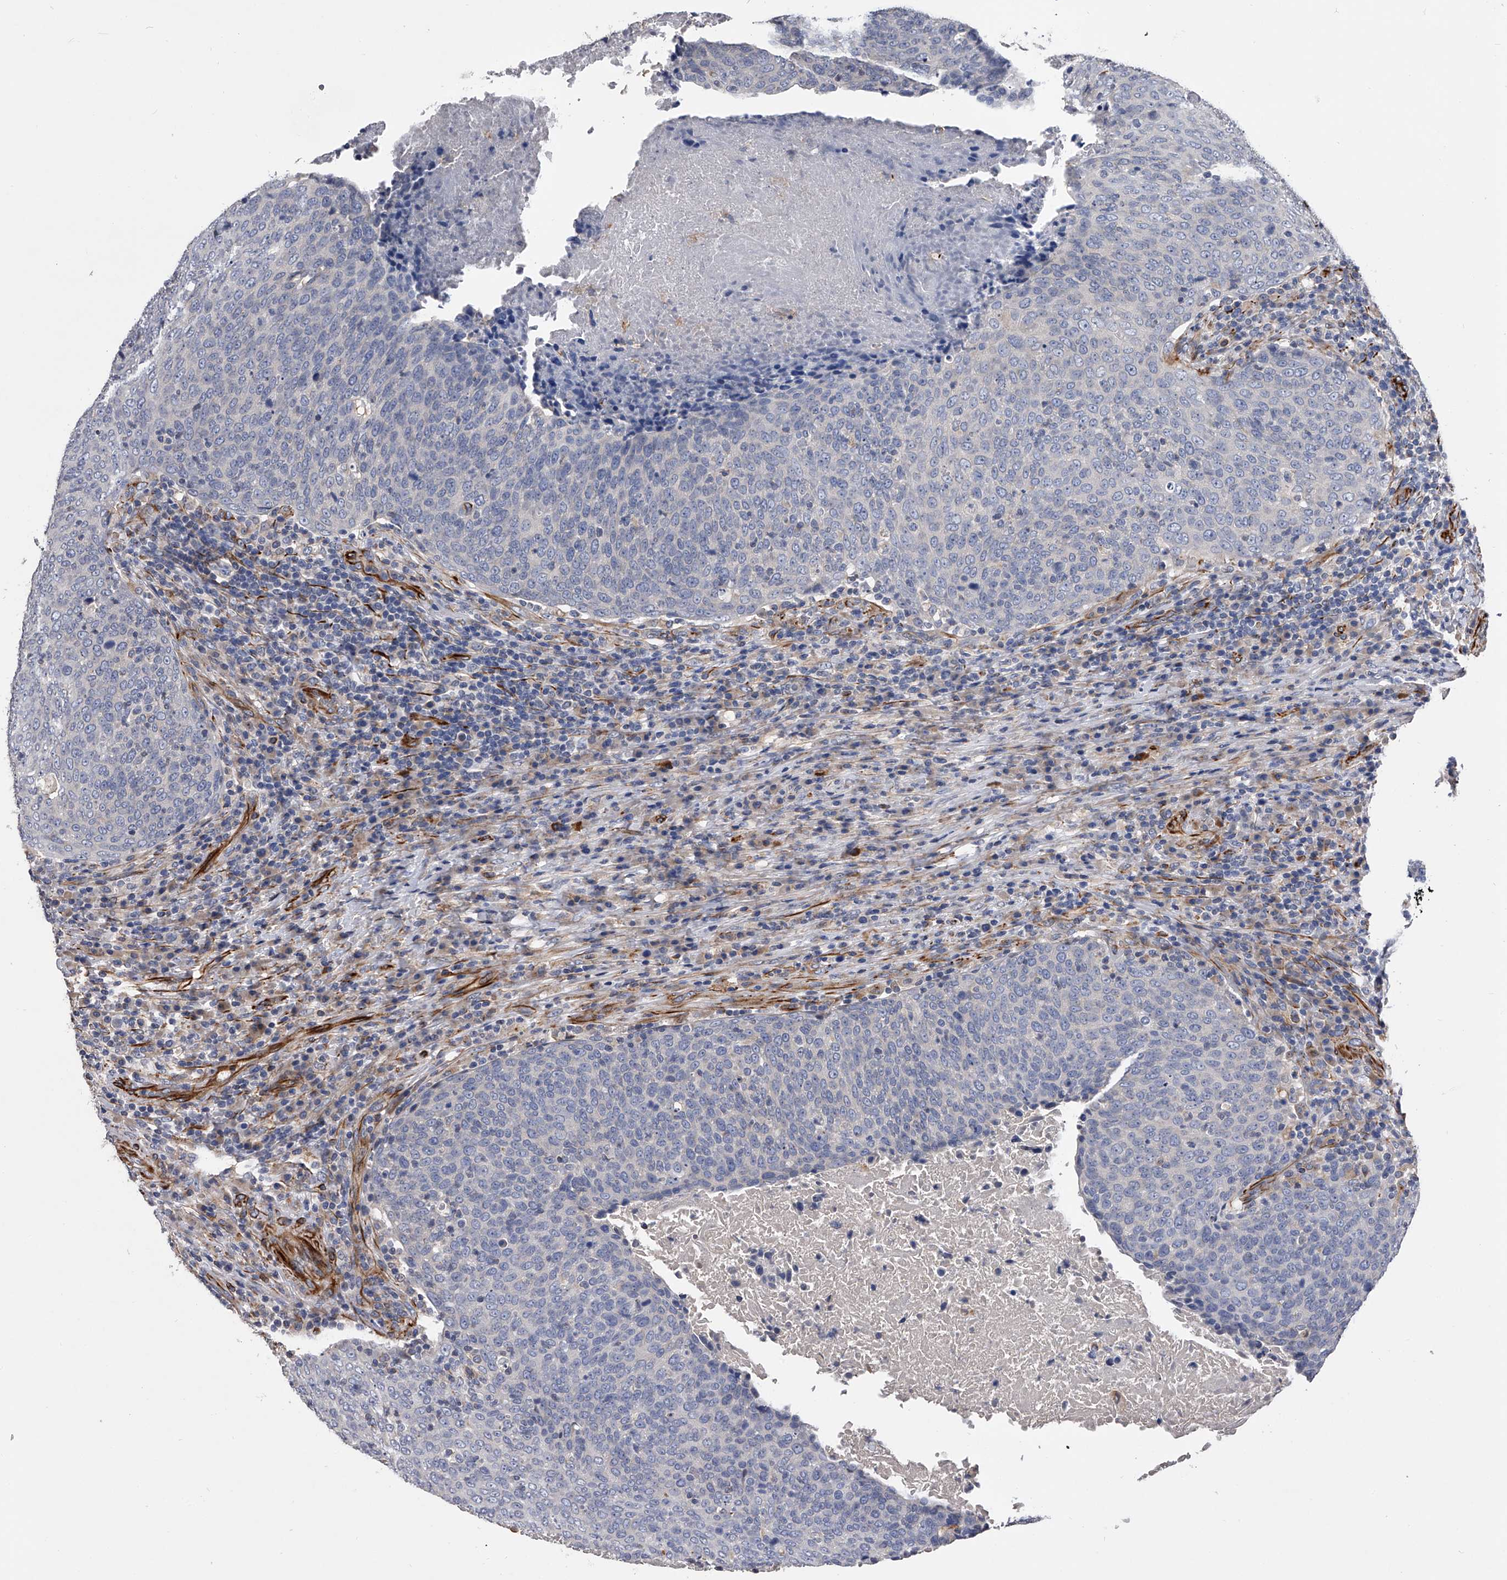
{"staining": {"intensity": "negative", "quantity": "none", "location": "none"}, "tissue": "head and neck cancer", "cell_type": "Tumor cells", "image_type": "cancer", "snomed": [{"axis": "morphology", "description": "Squamous cell carcinoma, NOS"}, {"axis": "morphology", "description": "Squamous cell carcinoma, metastatic, NOS"}, {"axis": "topography", "description": "Lymph node"}, {"axis": "topography", "description": "Head-Neck"}], "caption": "The photomicrograph reveals no significant expression in tumor cells of head and neck metastatic squamous cell carcinoma.", "gene": "EFCAB7", "patient": {"sex": "male", "age": 62}}